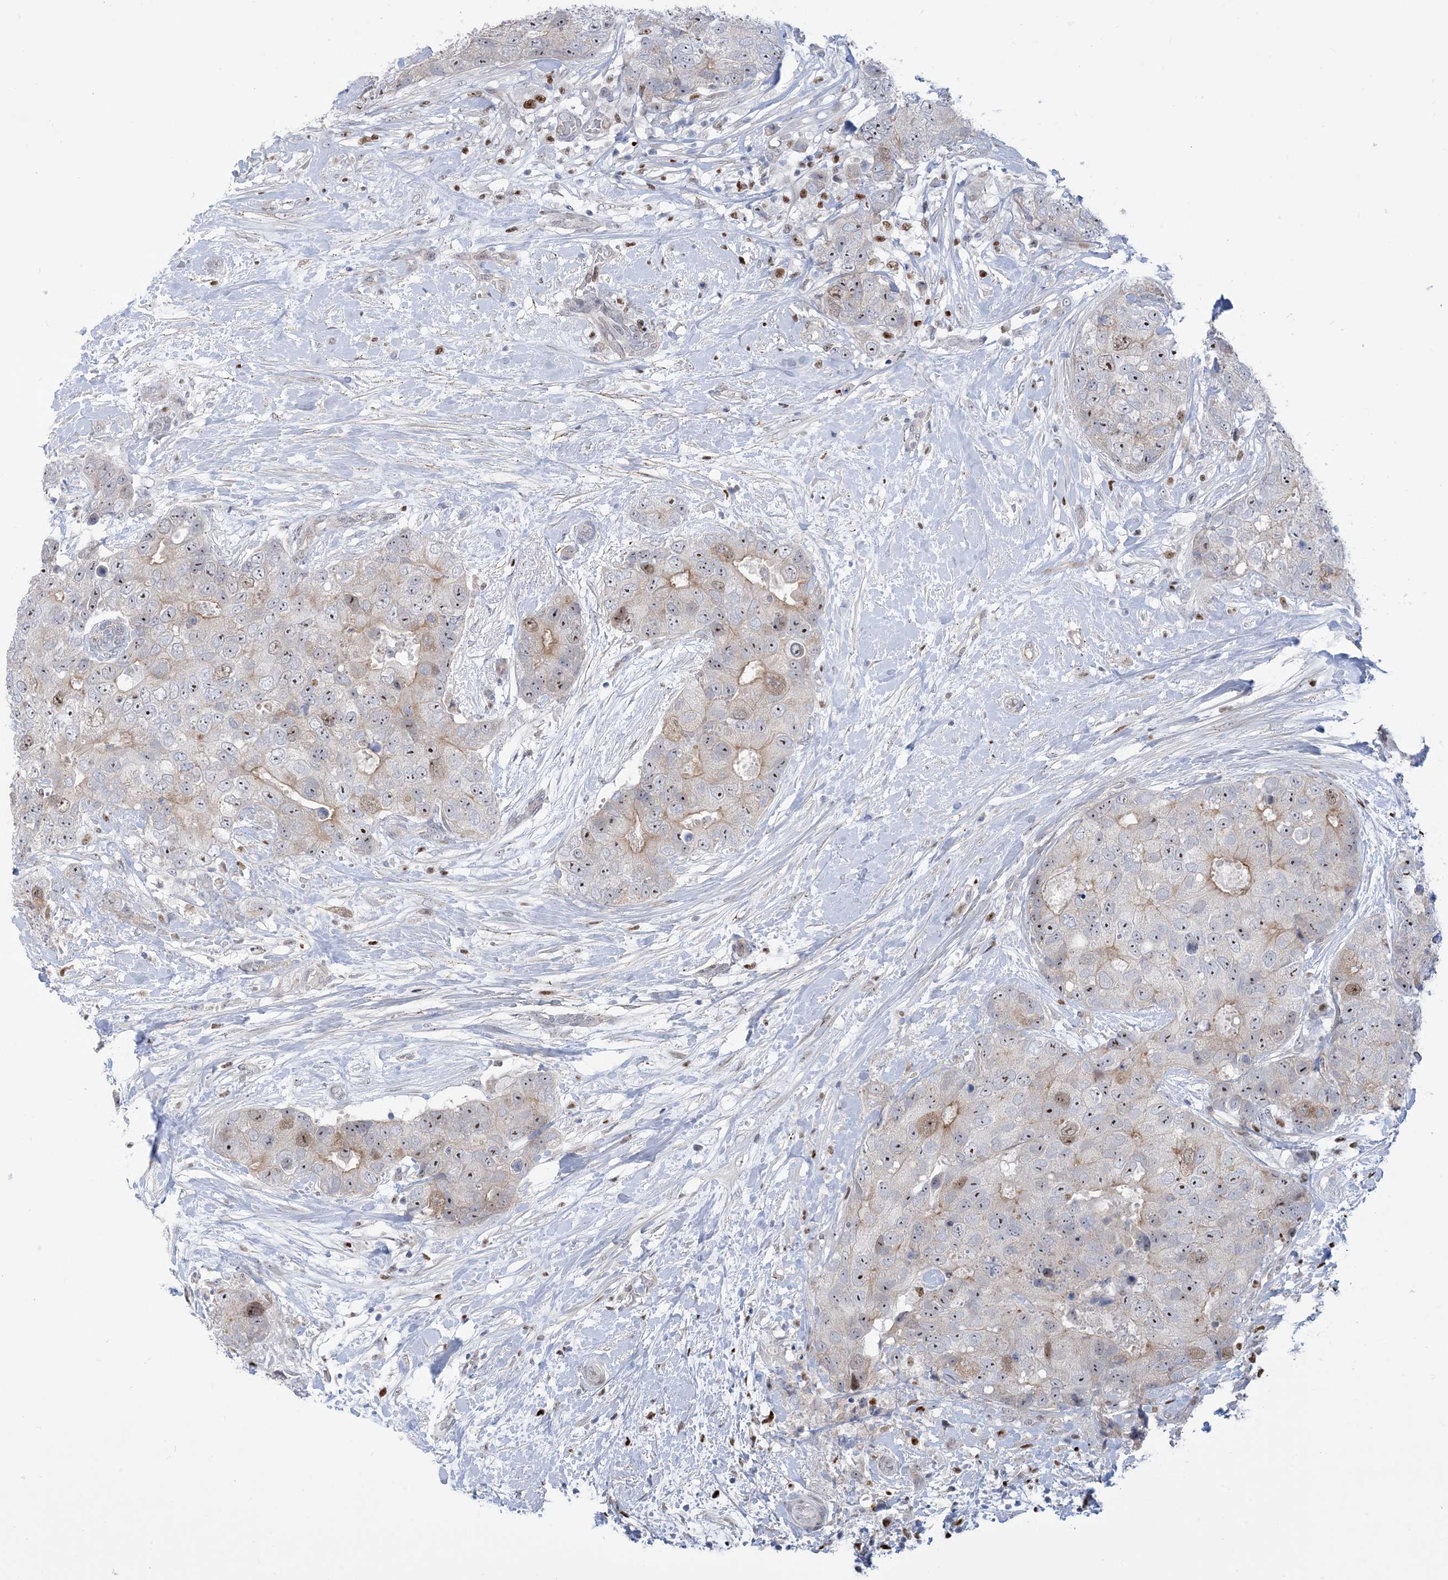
{"staining": {"intensity": "moderate", "quantity": "25%-75%", "location": "nuclear"}, "tissue": "breast cancer", "cell_type": "Tumor cells", "image_type": "cancer", "snomed": [{"axis": "morphology", "description": "Duct carcinoma"}, {"axis": "topography", "description": "Breast"}], "caption": "An immunohistochemistry micrograph of tumor tissue is shown. Protein staining in brown labels moderate nuclear positivity in breast cancer (intraductal carcinoma) within tumor cells.", "gene": "MARS2", "patient": {"sex": "female", "age": 62}}